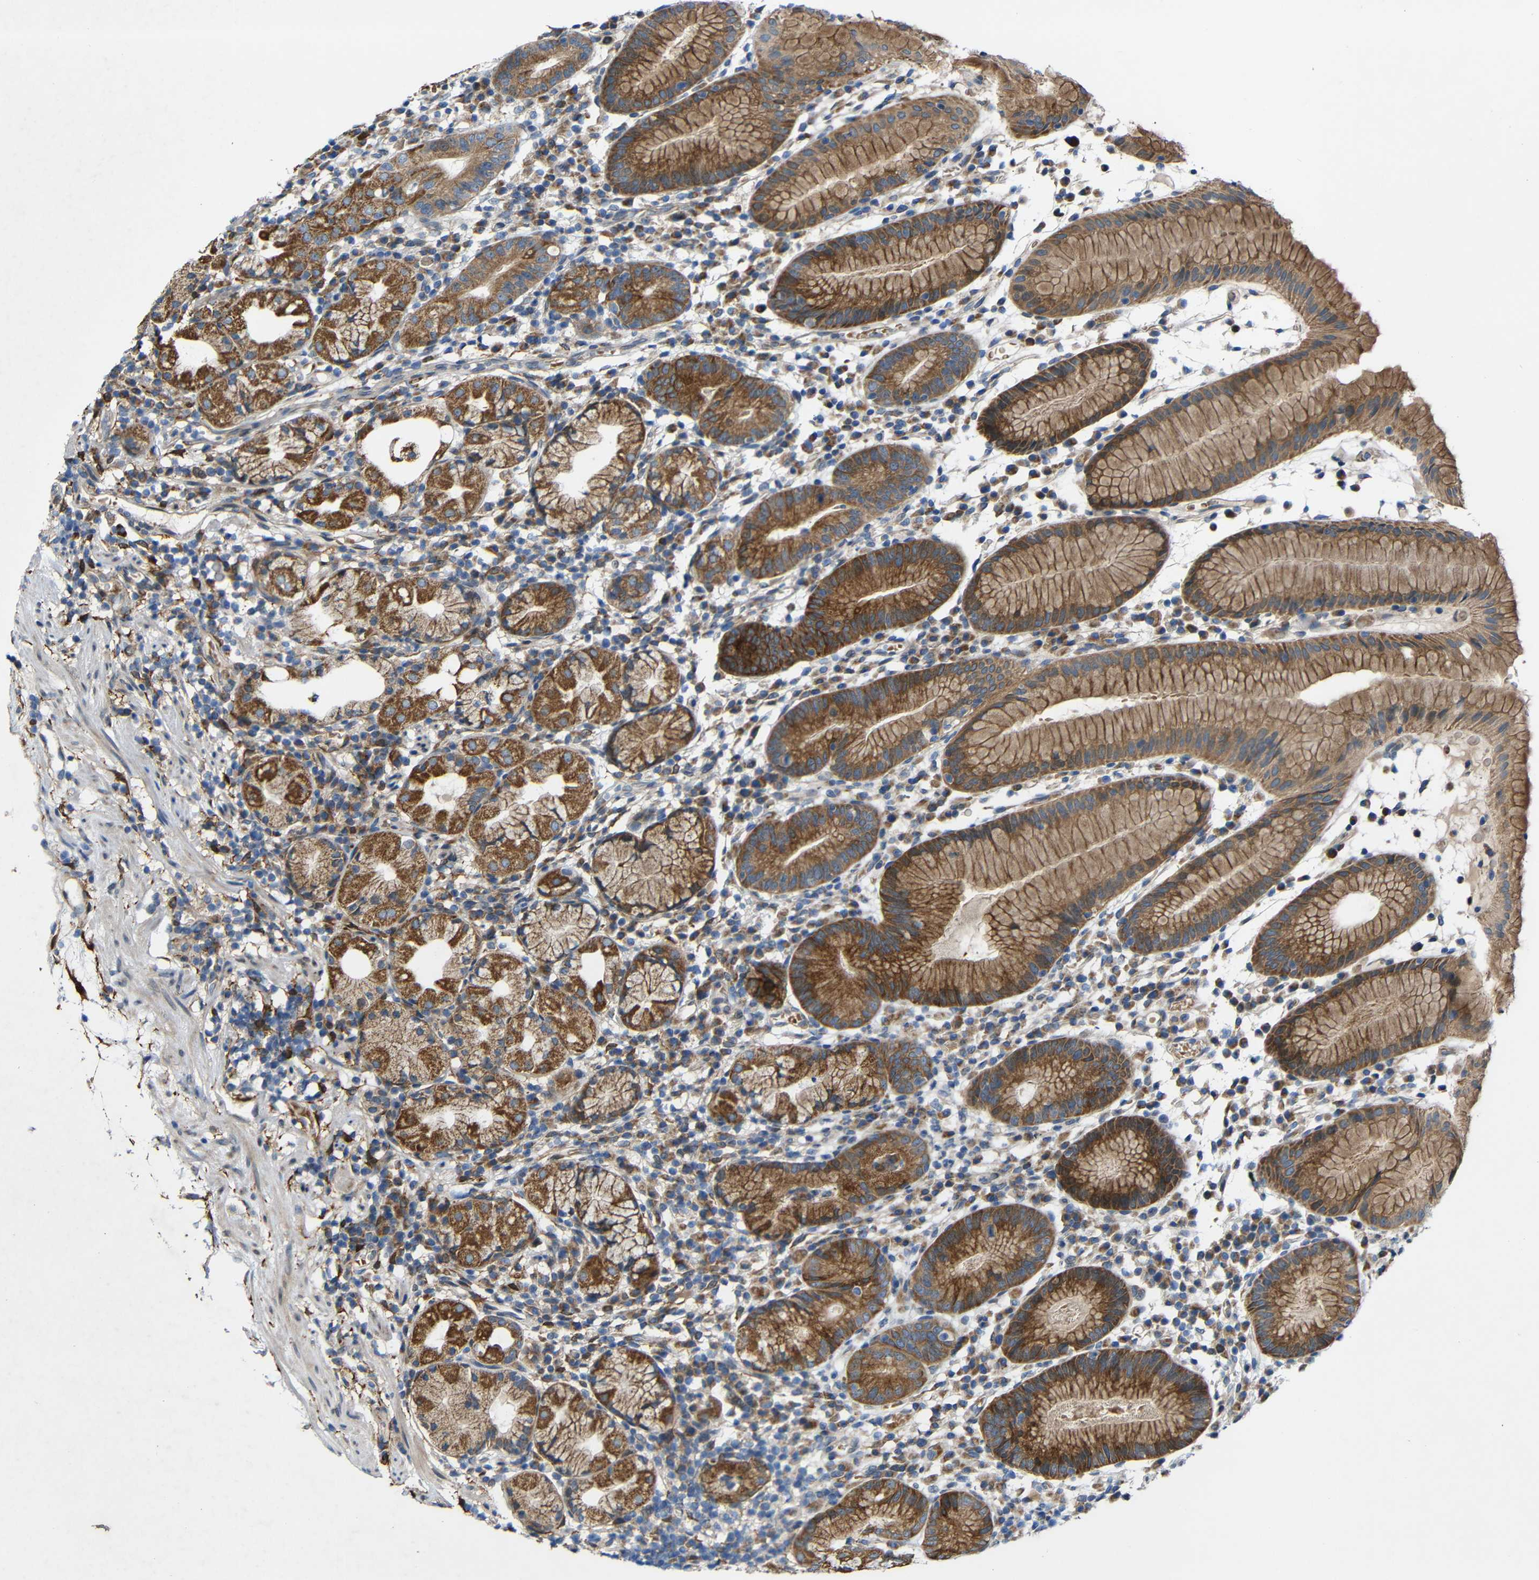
{"staining": {"intensity": "moderate", "quantity": ">75%", "location": "cytoplasmic/membranous"}, "tissue": "stomach", "cell_type": "Glandular cells", "image_type": "normal", "snomed": [{"axis": "morphology", "description": "Normal tissue, NOS"}, {"axis": "topography", "description": "Stomach"}, {"axis": "topography", "description": "Stomach, lower"}], "caption": "An immunohistochemistry (IHC) micrograph of benign tissue is shown. Protein staining in brown shows moderate cytoplasmic/membranous positivity in stomach within glandular cells. The protein of interest is stained brown, and the nuclei are stained in blue (DAB IHC with brightfield microscopy, high magnification).", "gene": "TMEM25", "patient": {"sex": "female", "age": 75}}